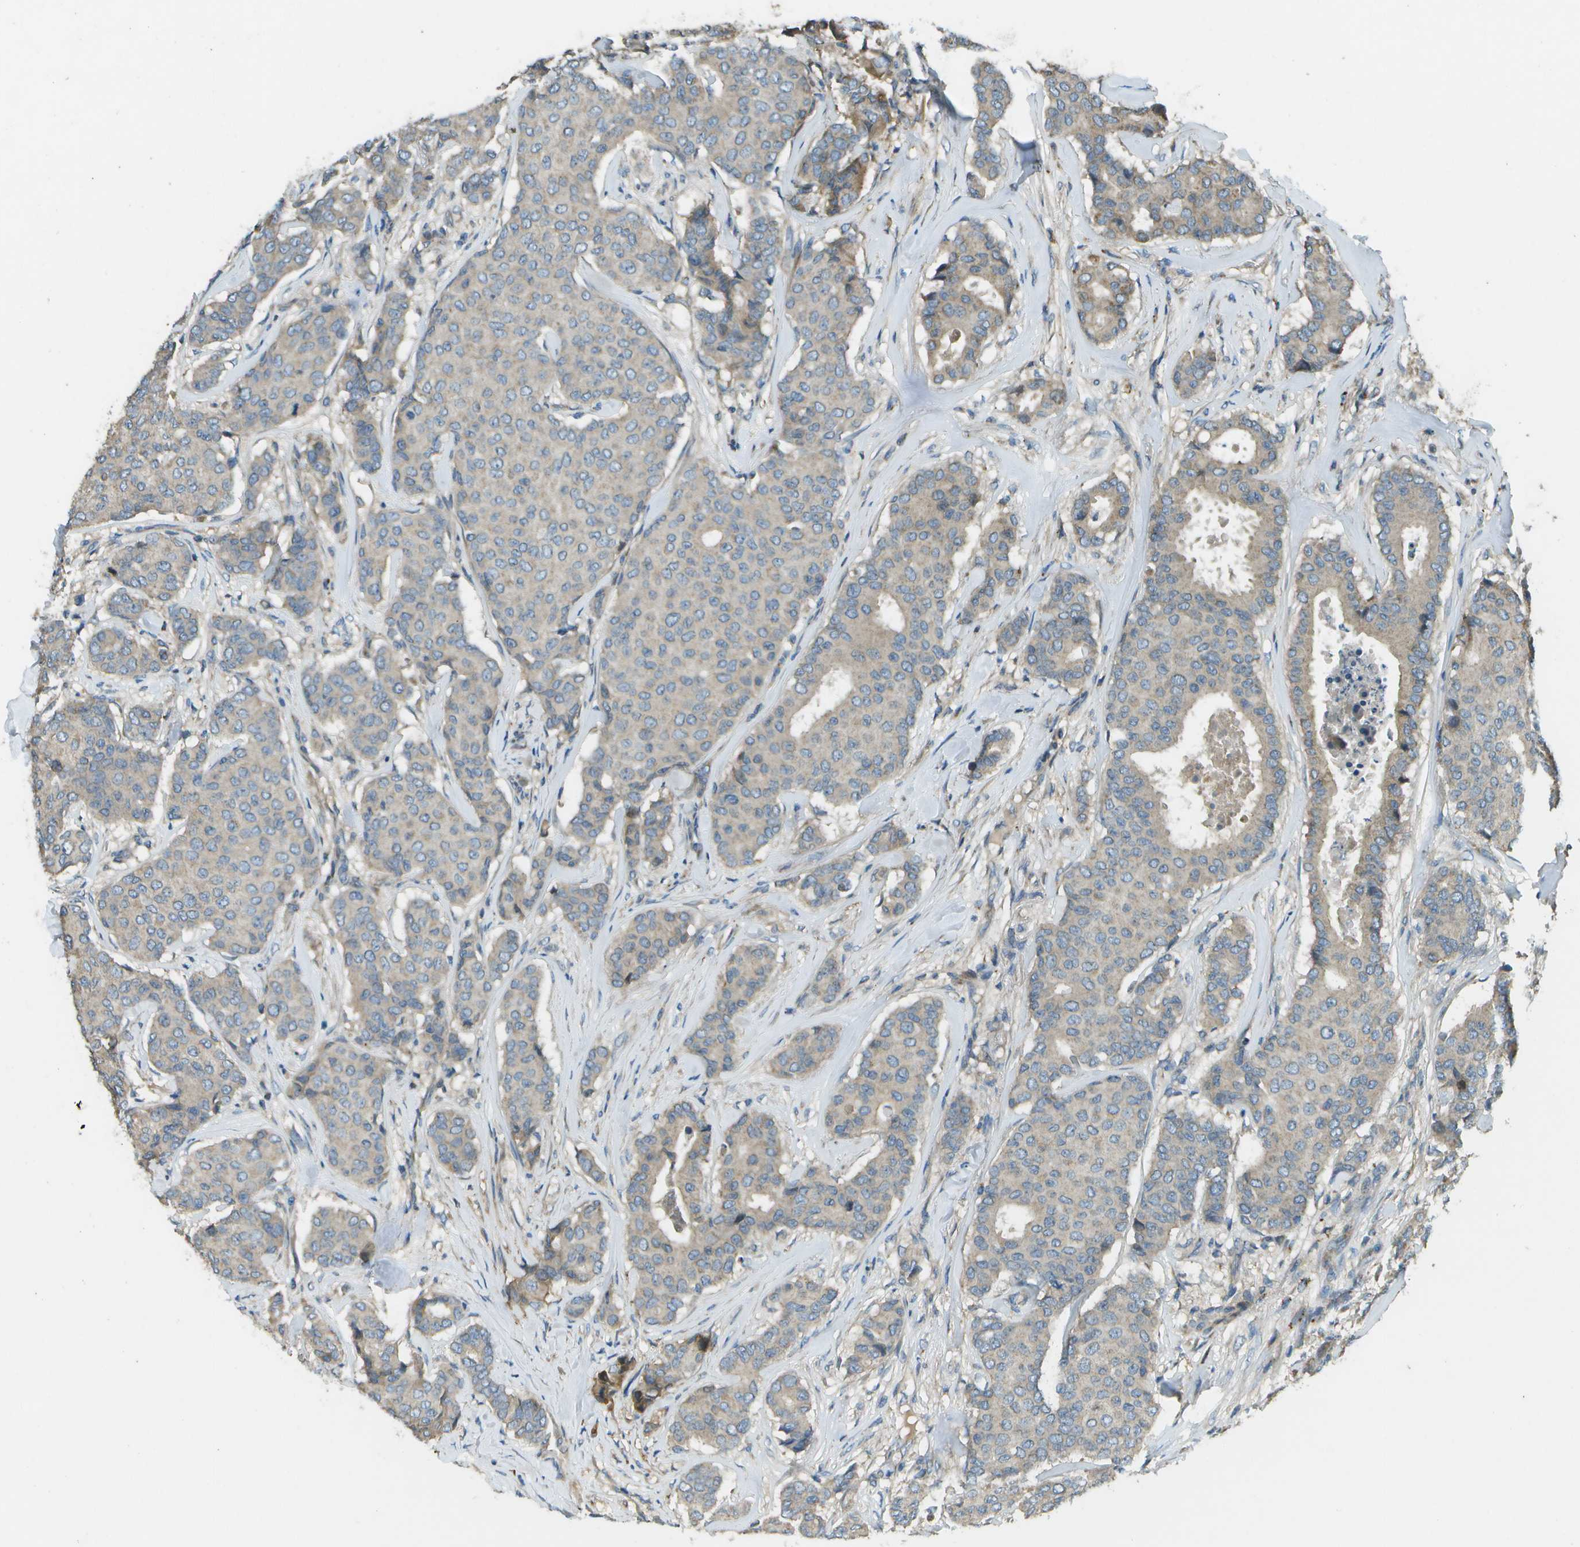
{"staining": {"intensity": "moderate", "quantity": "<25%", "location": "cytoplasmic/membranous"}, "tissue": "breast cancer", "cell_type": "Tumor cells", "image_type": "cancer", "snomed": [{"axis": "morphology", "description": "Duct carcinoma"}, {"axis": "topography", "description": "Breast"}], "caption": "High-magnification brightfield microscopy of breast invasive ductal carcinoma stained with DAB (3,3'-diaminobenzidine) (brown) and counterstained with hematoxylin (blue). tumor cells exhibit moderate cytoplasmic/membranous staining is present in approximately<25% of cells.", "gene": "PXYLP1", "patient": {"sex": "female", "age": 75}}